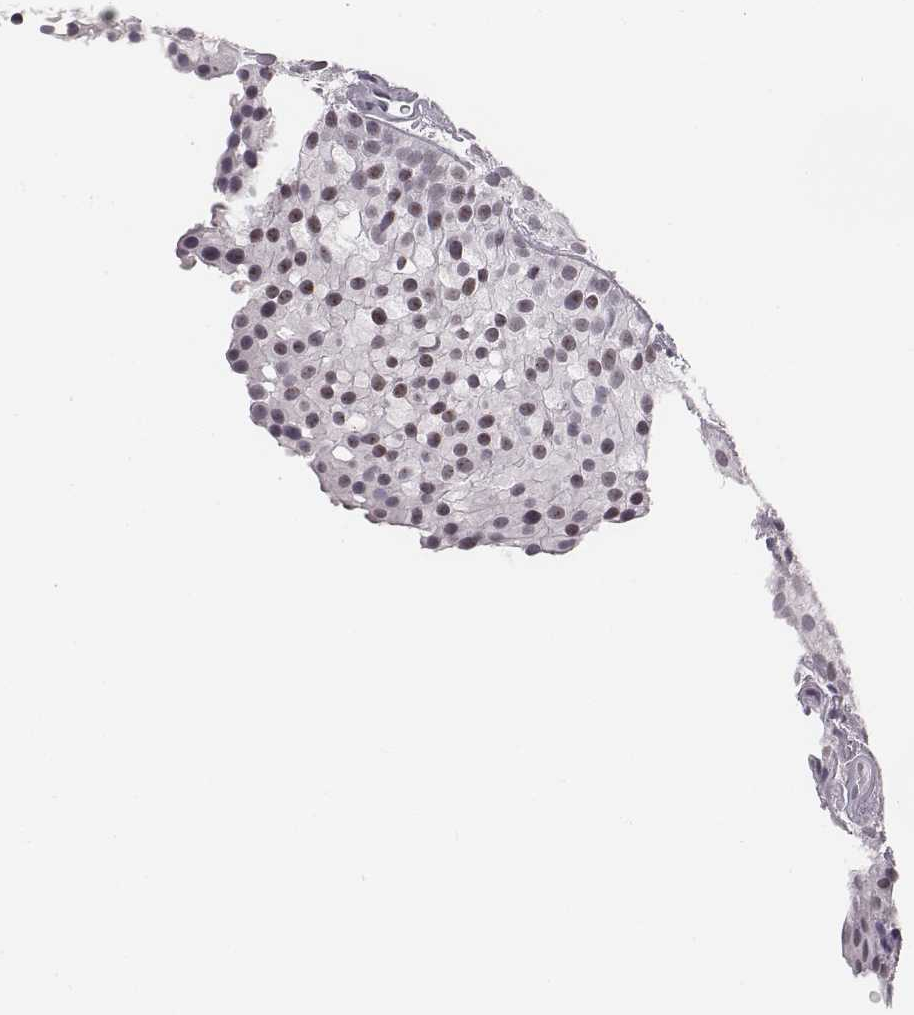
{"staining": {"intensity": "moderate", "quantity": "25%-75%", "location": "nuclear"}, "tissue": "urothelial cancer", "cell_type": "Tumor cells", "image_type": "cancer", "snomed": [{"axis": "morphology", "description": "Urothelial carcinoma, Low grade"}, {"axis": "topography", "description": "Urinary bladder"}], "caption": "DAB (3,3'-diaminobenzidine) immunohistochemical staining of low-grade urothelial carcinoma reveals moderate nuclear protein staining in about 25%-75% of tumor cells.", "gene": "NIFK", "patient": {"sex": "female", "age": 87}}